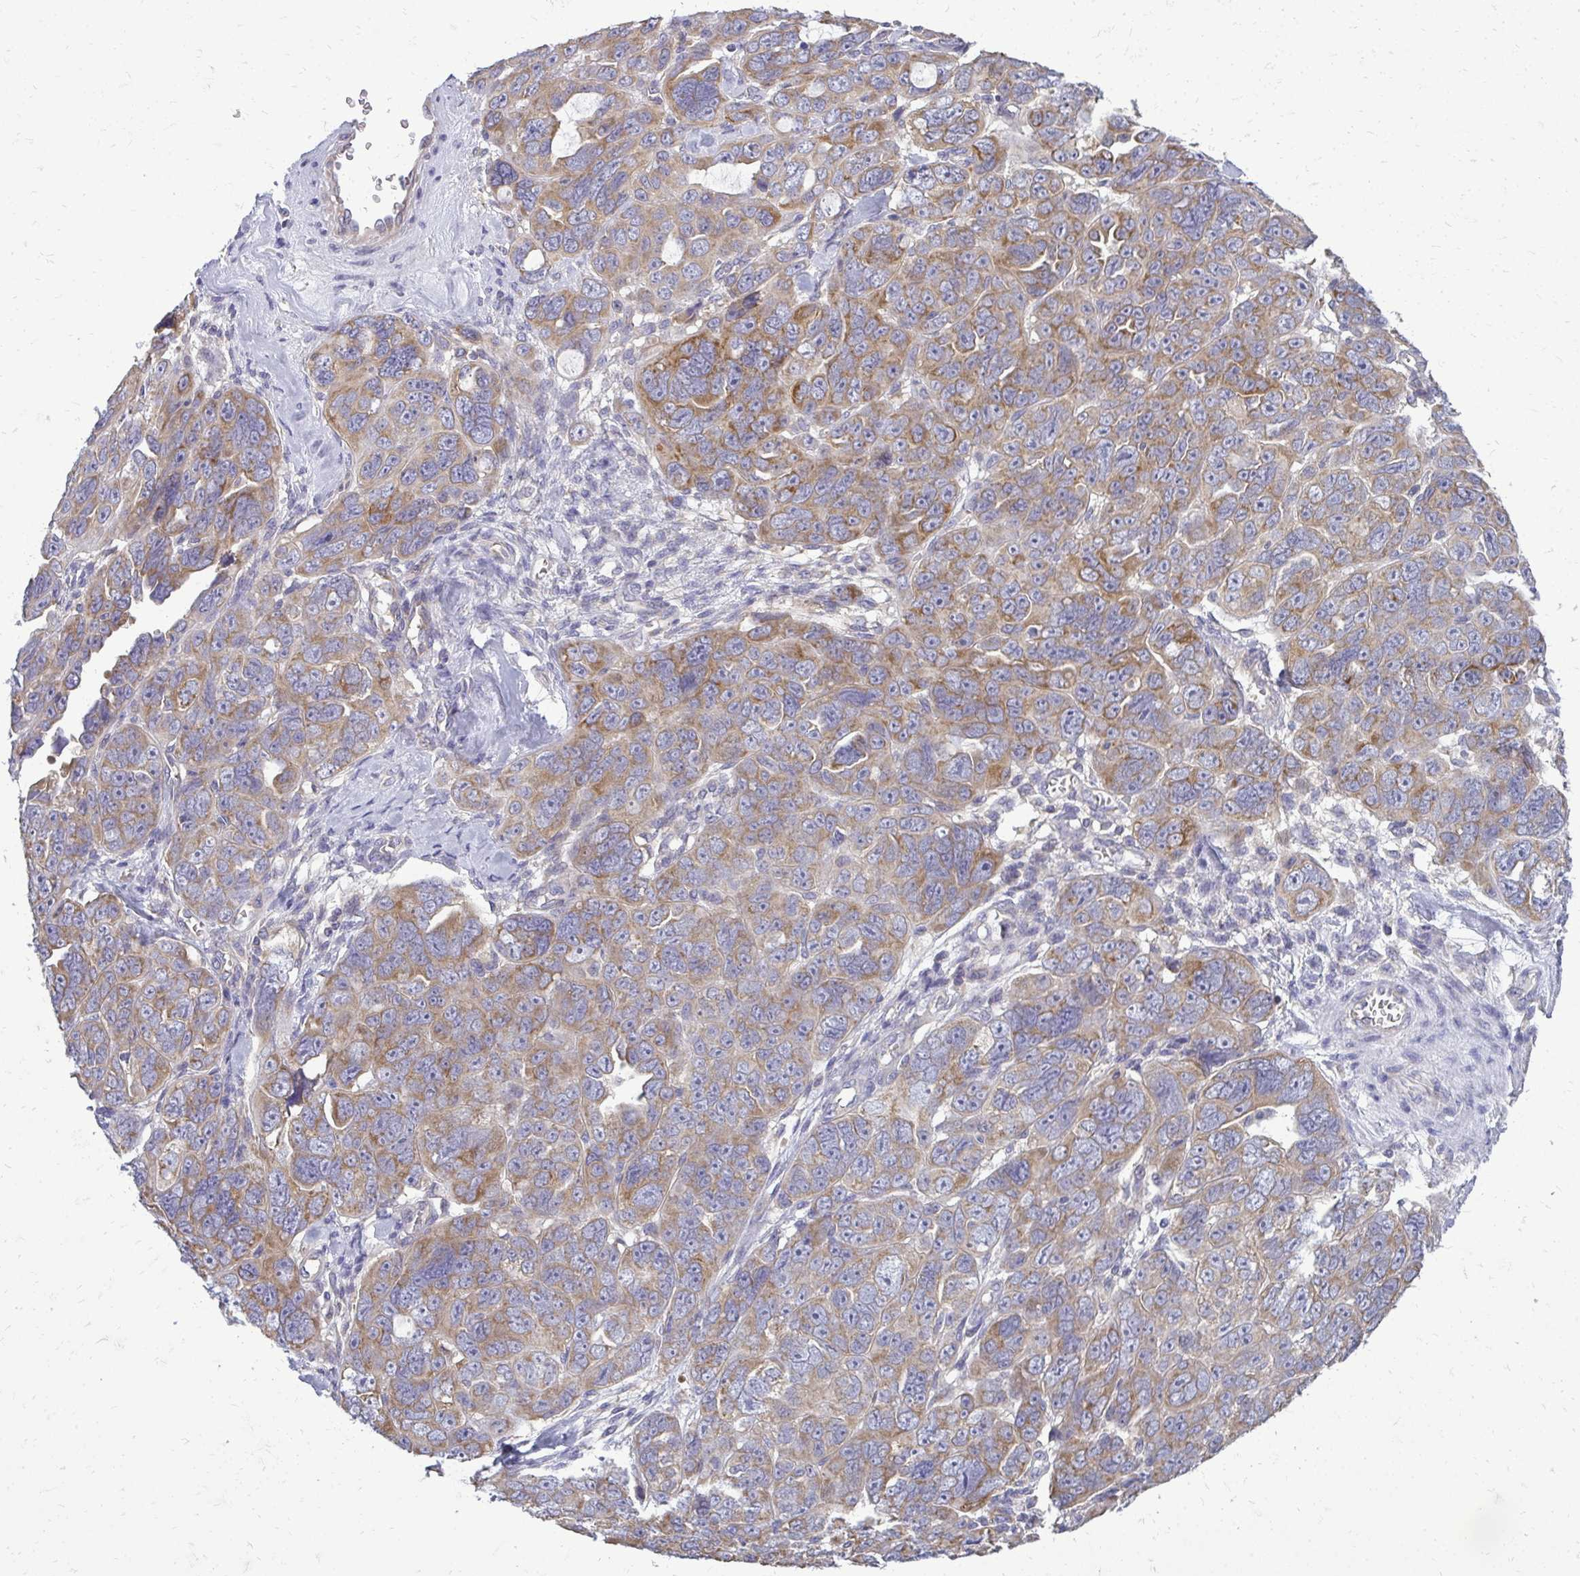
{"staining": {"intensity": "moderate", "quantity": ">75%", "location": "cytoplasmic/membranous"}, "tissue": "ovarian cancer", "cell_type": "Tumor cells", "image_type": "cancer", "snomed": [{"axis": "morphology", "description": "Cystadenocarcinoma, serous, NOS"}, {"axis": "topography", "description": "Ovary"}], "caption": "IHC histopathology image of neoplastic tissue: ovarian cancer (serous cystadenocarcinoma) stained using IHC reveals medium levels of moderate protein expression localized specifically in the cytoplasmic/membranous of tumor cells, appearing as a cytoplasmic/membranous brown color.", "gene": "RPLP2", "patient": {"sex": "female", "age": 63}}